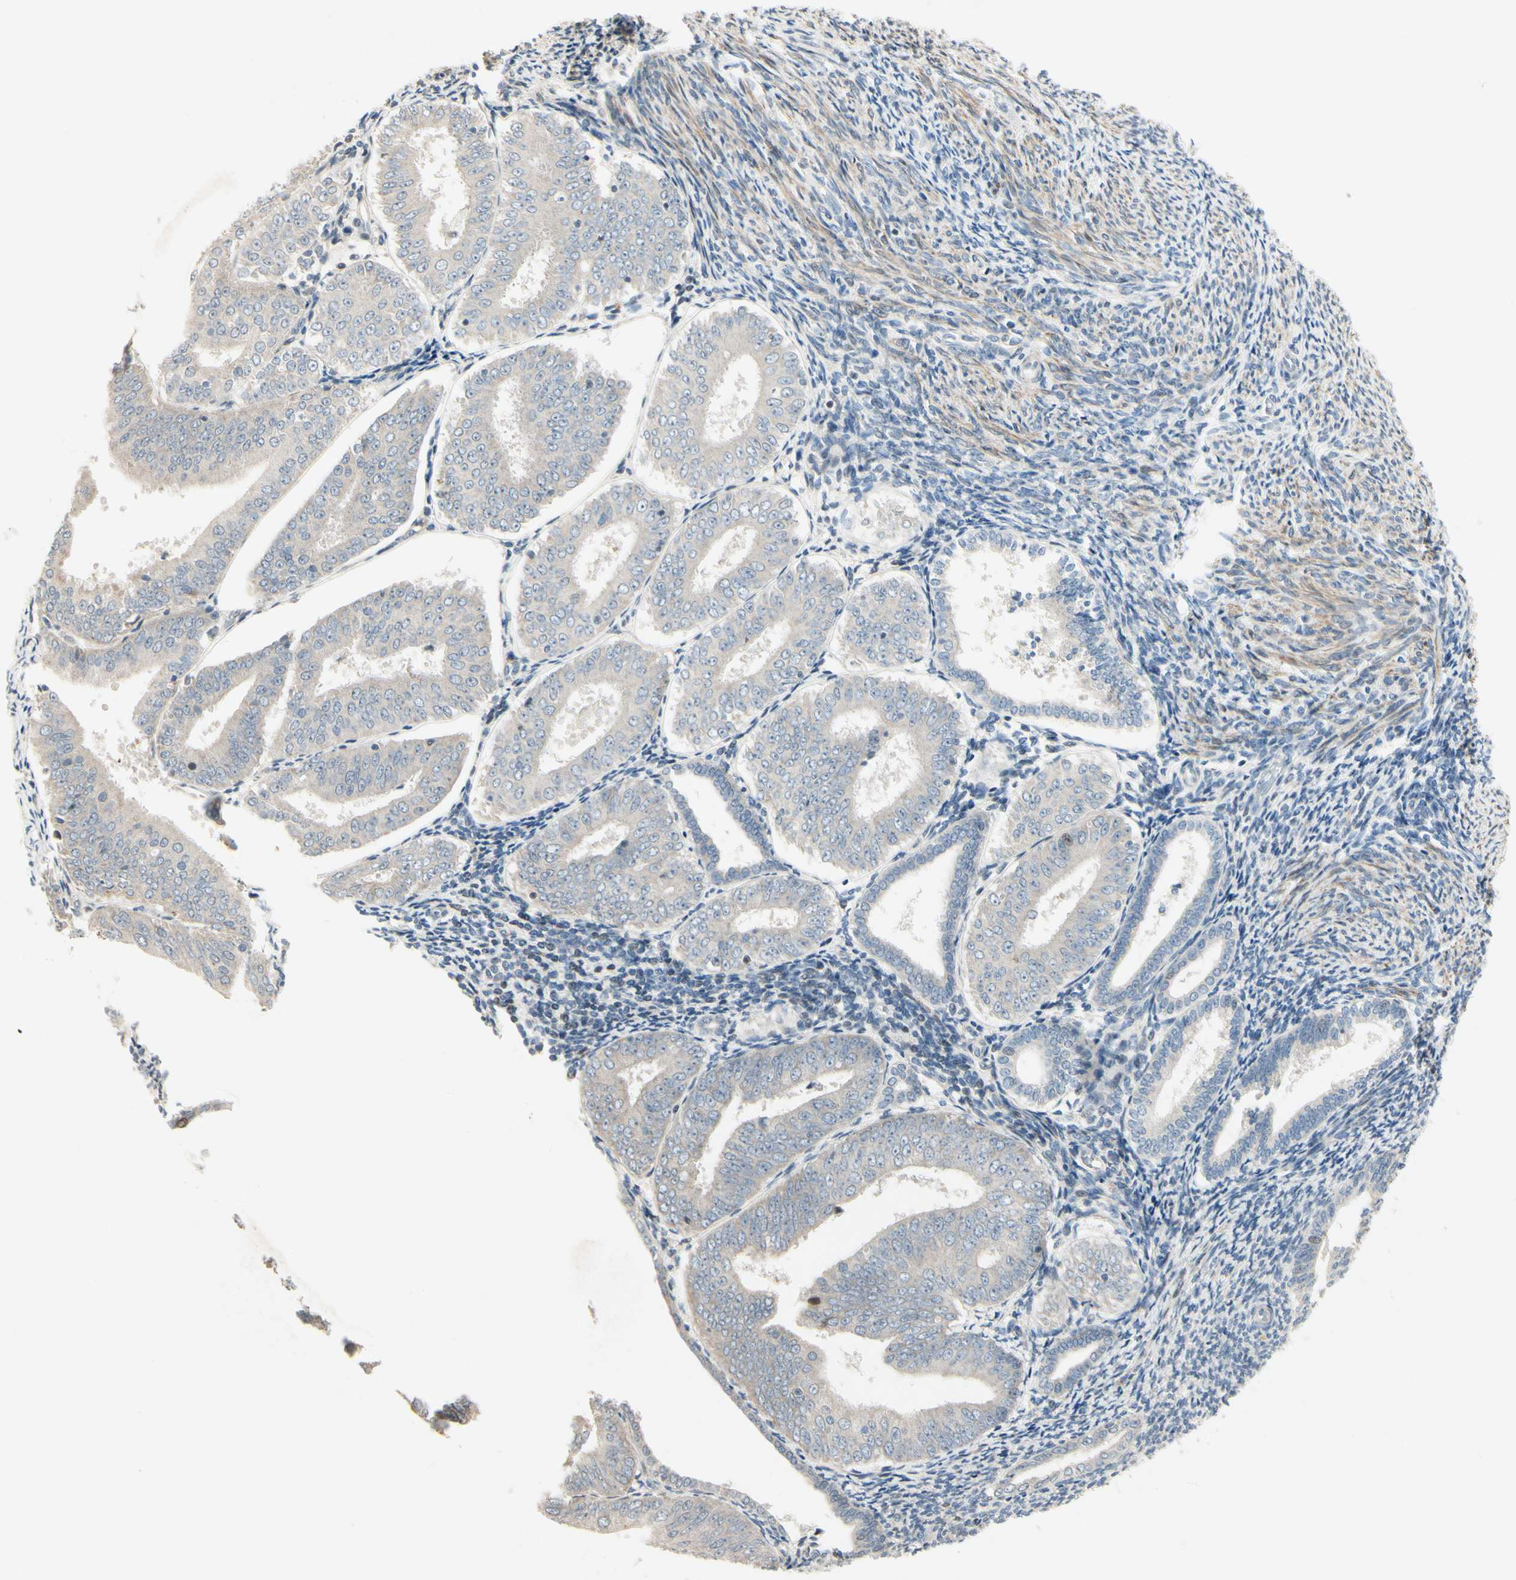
{"staining": {"intensity": "weak", "quantity": ">75%", "location": "cytoplasmic/membranous"}, "tissue": "endometrial cancer", "cell_type": "Tumor cells", "image_type": "cancer", "snomed": [{"axis": "morphology", "description": "Adenocarcinoma, NOS"}, {"axis": "topography", "description": "Endometrium"}], "caption": "A brown stain highlights weak cytoplasmic/membranous expression of a protein in human adenocarcinoma (endometrial) tumor cells.", "gene": "P4HA3", "patient": {"sex": "female", "age": 63}}